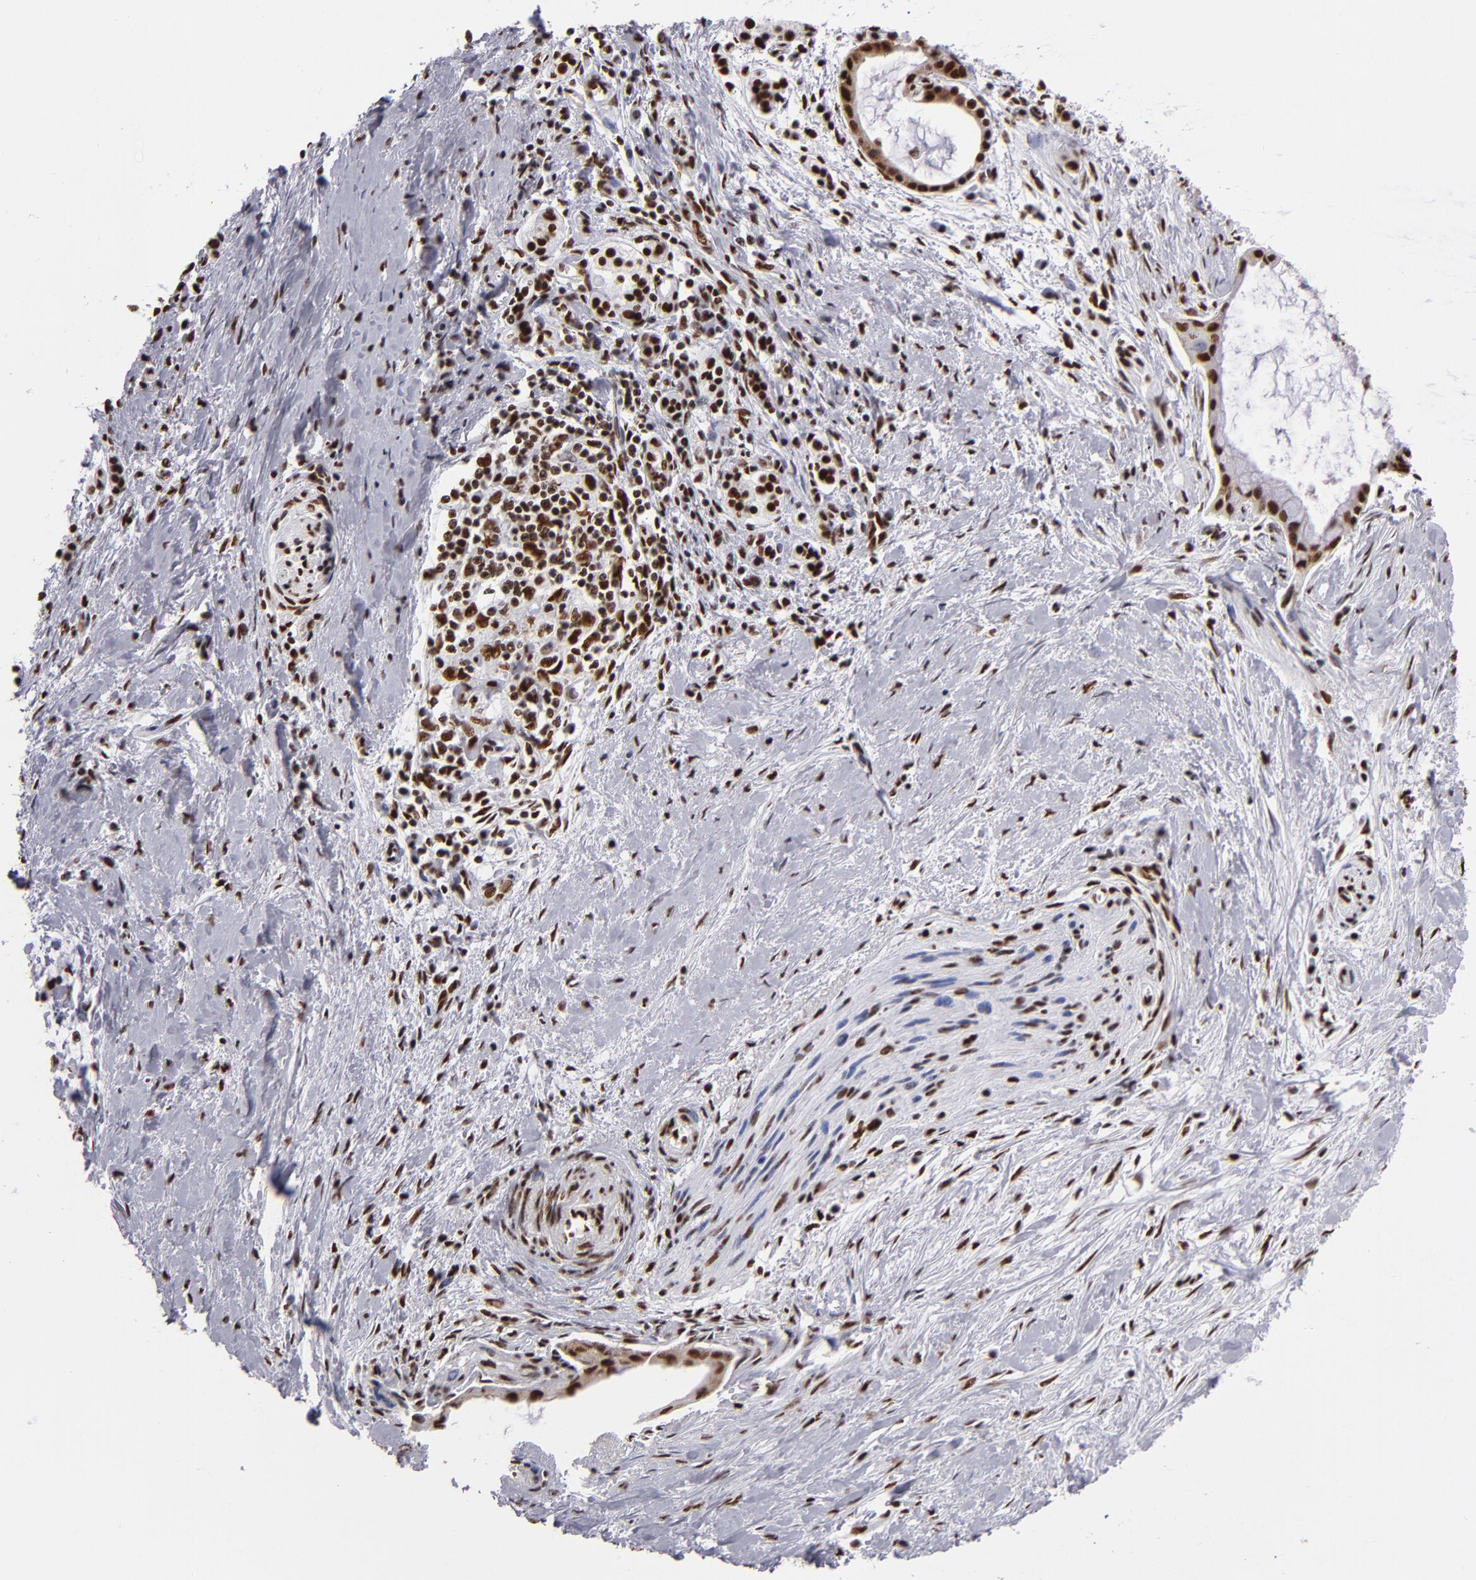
{"staining": {"intensity": "strong", "quantity": ">75%", "location": "nuclear"}, "tissue": "pancreatic cancer", "cell_type": "Tumor cells", "image_type": "cancer", "snomed": [{"axis": "morphology", "description": "Adenocarcinoma, NOS"}, {"axis": "topography", "description": "Pancreas"}], "caption": "Pancreatic cancer (adenocarcinoma) stained for a protein (brown) shows strong nuclear positive expression in approximately >75% of tumor cells.", "gene": "MRE11", "patient": {"sex": "male", "age": 59}}